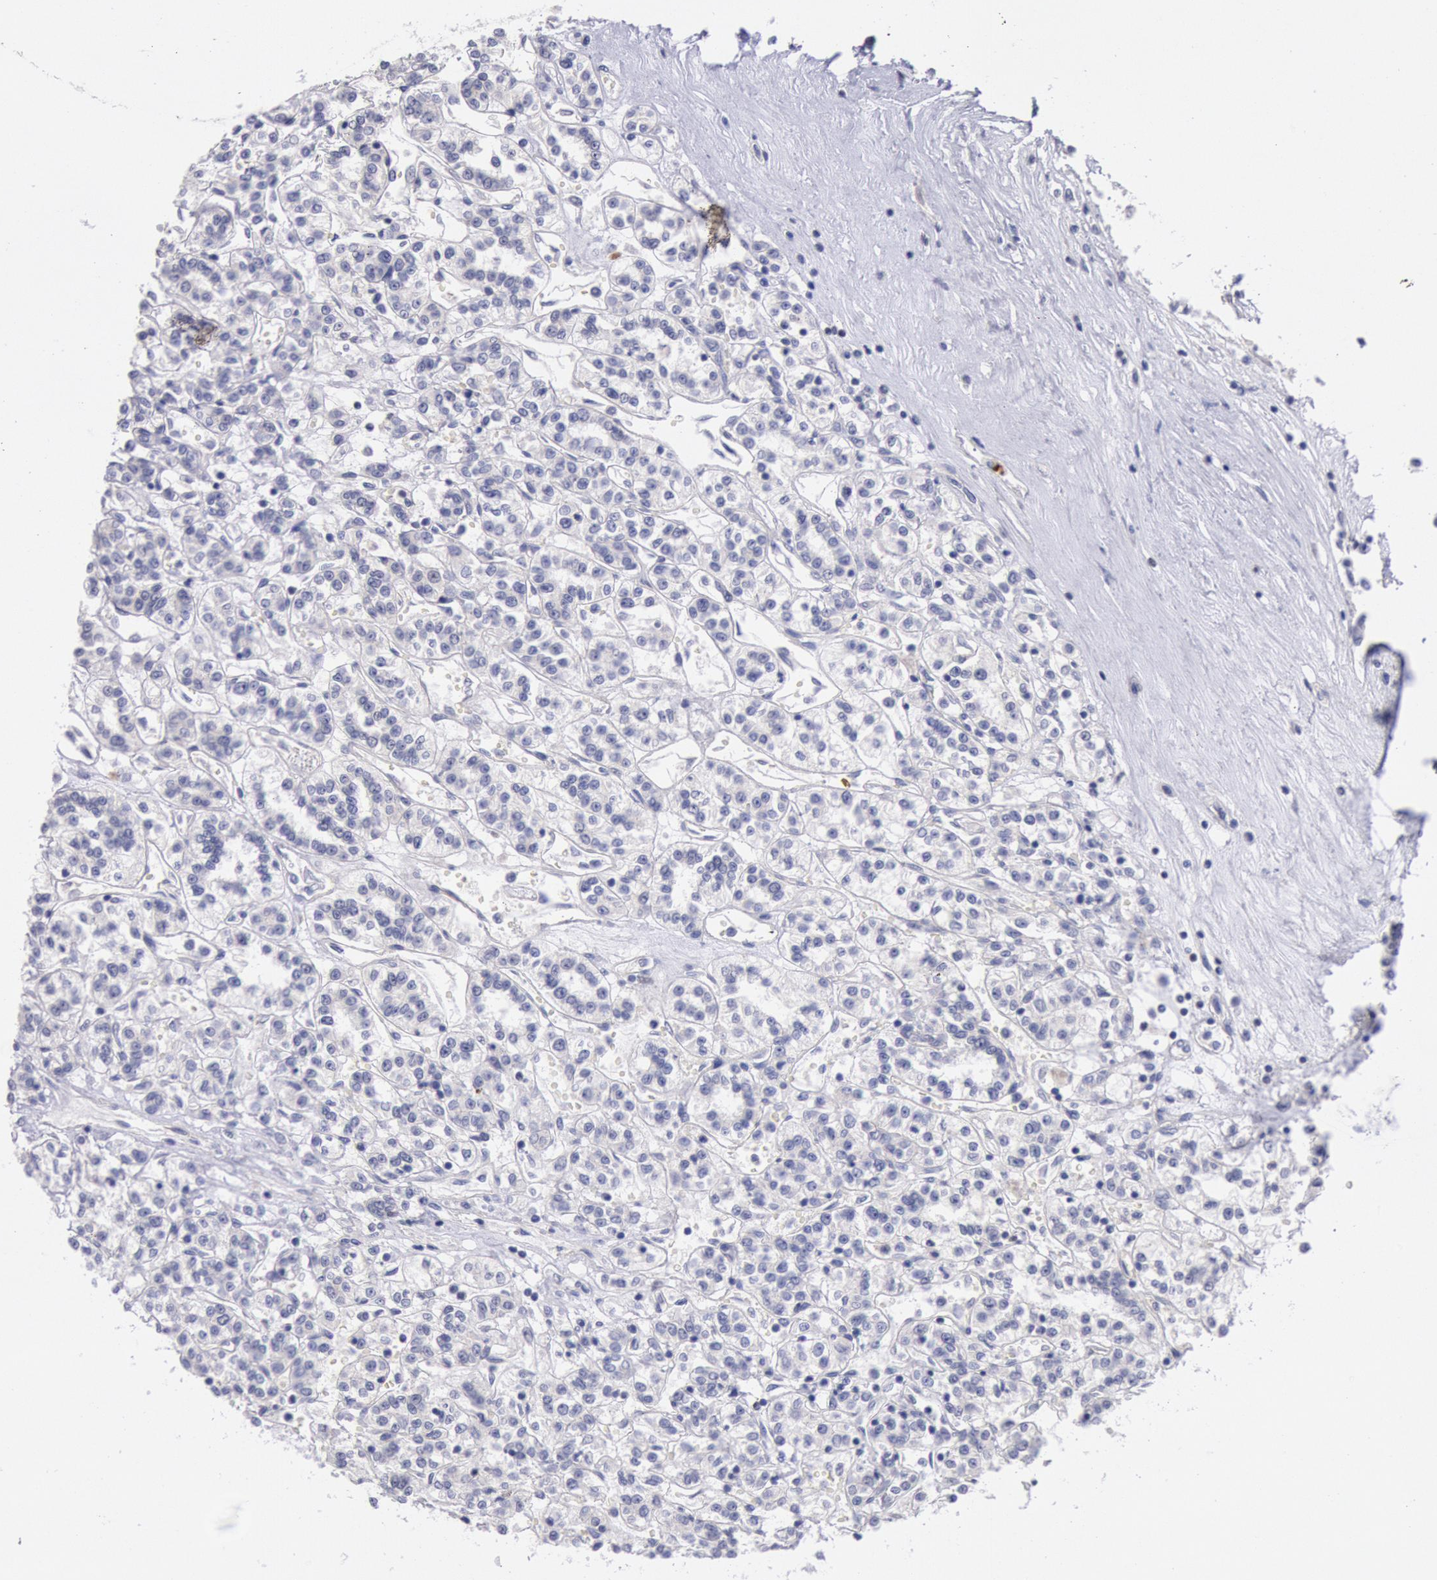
{"staining": {"intensity": "negative", "quantity": "none", "location": "none"}, "tissue": "renal cancer", "cell_type": "Tumor cells", "image_type": "cancer", "snomed": [{"axis": "morphology", "description": "Adenocarcinoma, NOS"}, {"axis": "topography", "description": "Kidney"}], "caption": "DAB (3,3'-diaminobenzidine) immunohistochemical staining of renal adenocarcinoma reveals no significant positivity in tumor cells.", "gene": "RPS6KA5", "patient": {"sex": "female", "age": 76}}